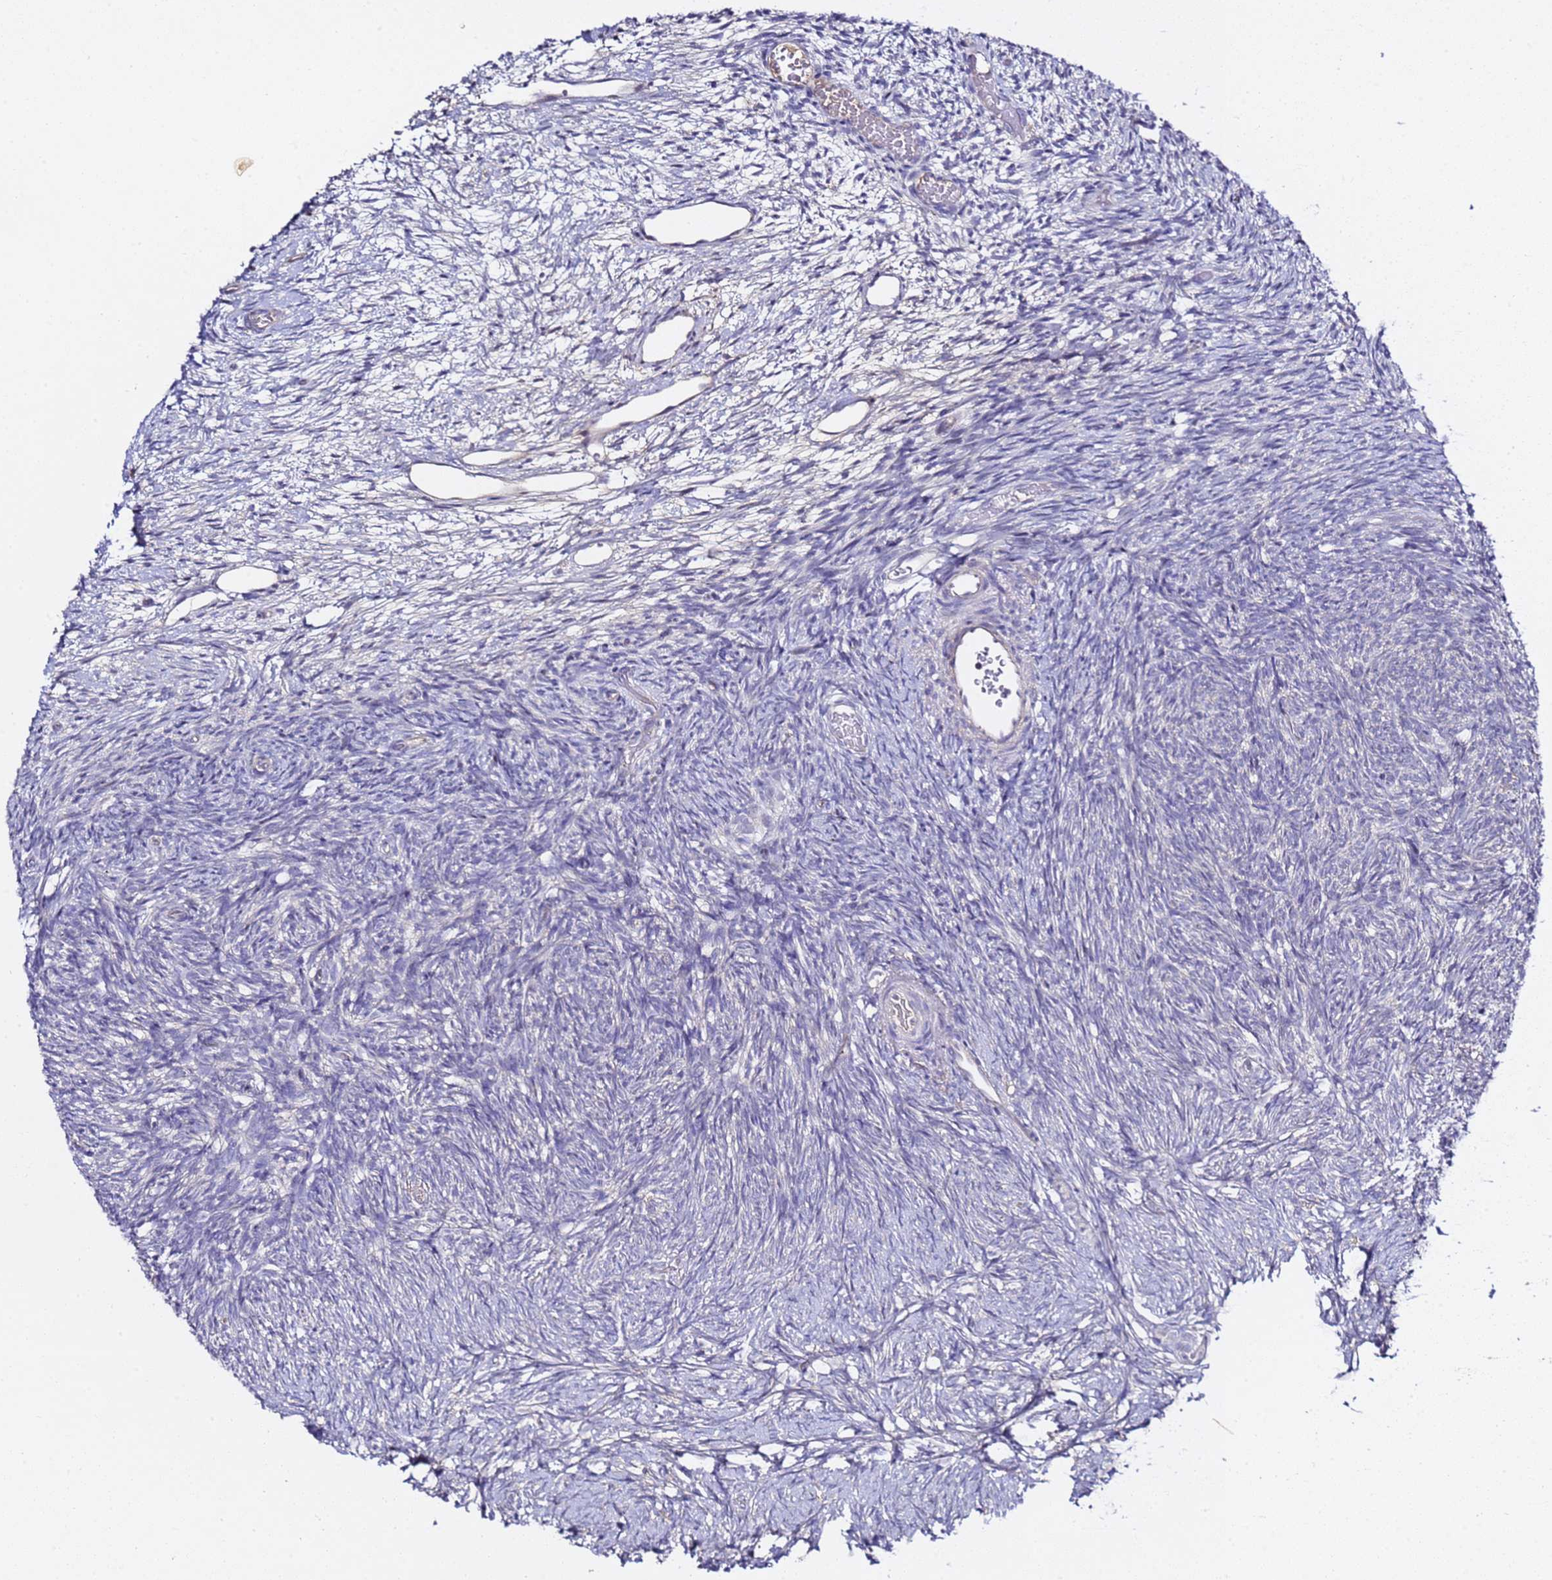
{"staining": {"intensity": "negative", "quantity": "none", "location": "none"}, "tissue": "ovary", "cell_type": "Follicle cells", "image_type": "normal", "snomed": [{"axis": "morphology", "description": "Normal tissue, NOS"}, {"axis": "topography", "description": "Ovary"}], "caption": "Micrograph shows no significant protein positivity in follicle cells of normal ovary.", "gene": "ALG3", "patient": {"sex": "female", "age": 39}}